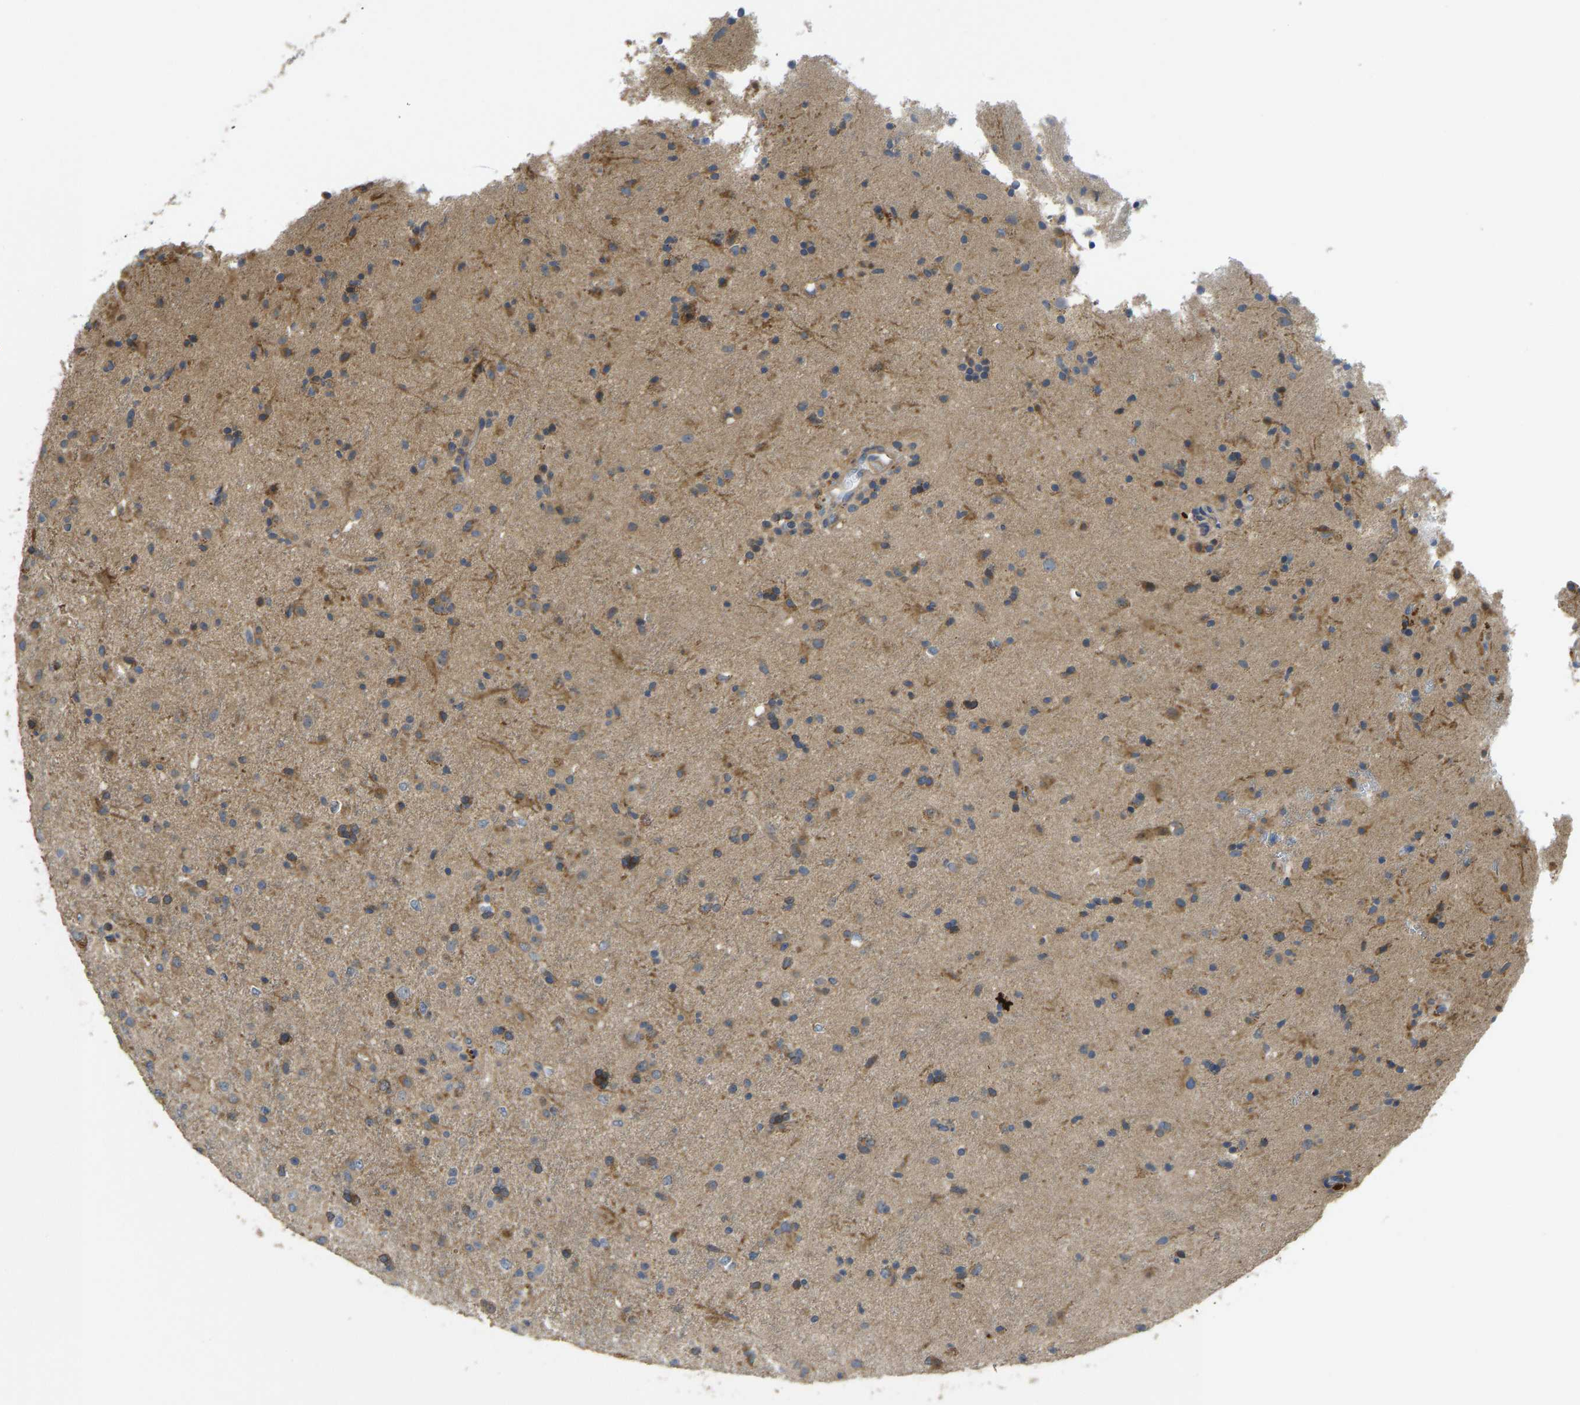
{"staining": {"intensity": "moderate", "quantity": ">75%", "location": "cytoplasmic/membranous"}, "tissue": "glioma", "cell_type": "Tumor cells", "image_type": "cancer", "snomed": [{"axis": "morphology", "description": "Glioma, malignant, Low grade"}, {"axis": "topography", "description": "Brain"}], "caption": "Tumor cells show medium levels of moderate cytoplasmic/membranous staining in approximately >75% of cells in human glioma.", "gene": "VCPKMT", "patient": {"sex": "male", "age": 65}}